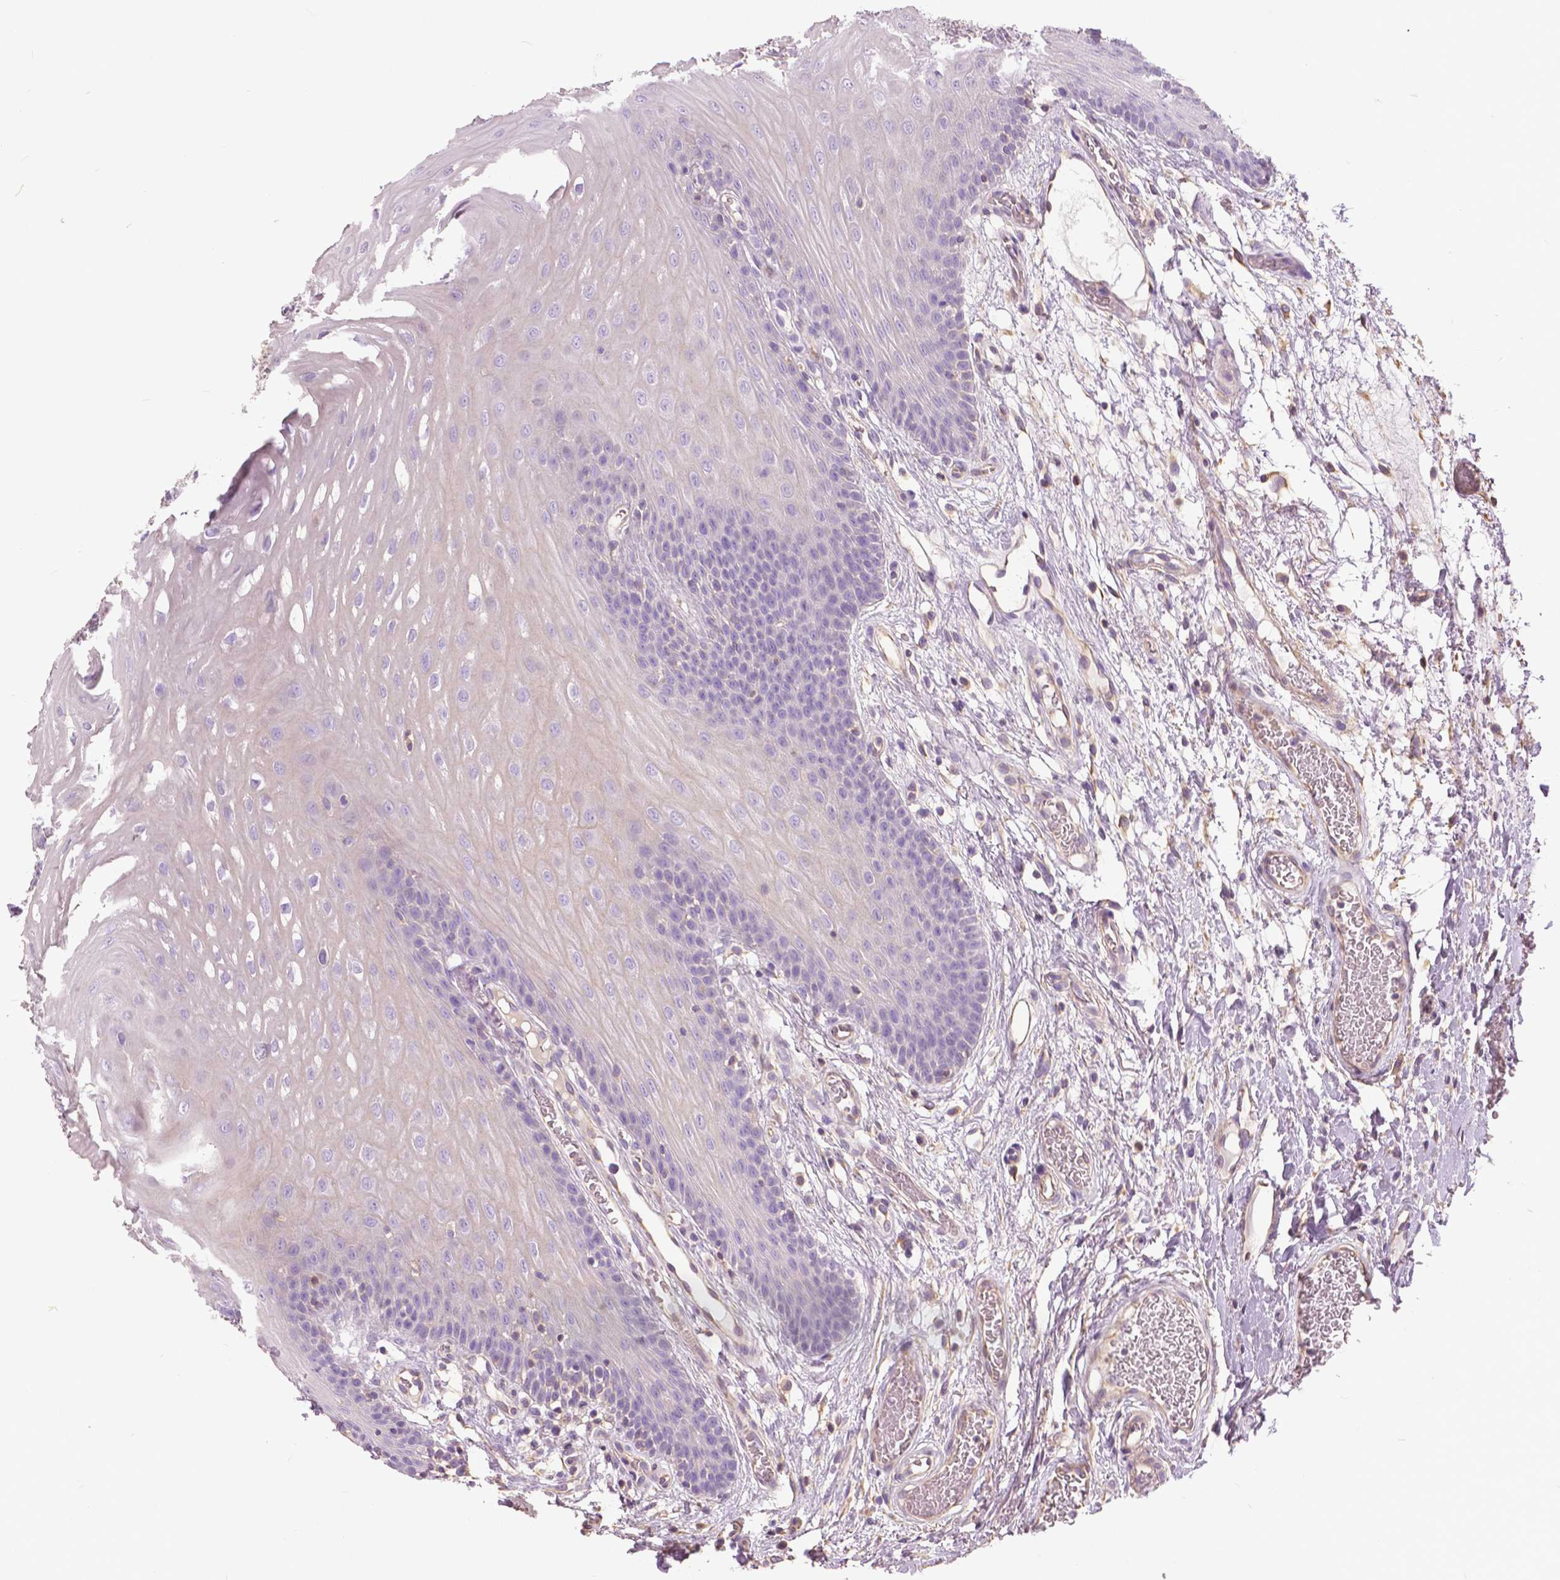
{"staining": {"intensity": "negative", "quantity": "none", "location": "none"}, "tissue": "oral mucosa", "cell_type": "Squamous epithelial cells", "image_type": "normal", "snomed": [{"axis": "morphology", "description": "Normal tissue, NOS"}, {"axis": "morphology", "description": "Squamous cell carcinoma, NOS"}, {"axis": "topography", "description": "Oral tissue"}, {"axis": "topography", "description": "Head-Neck"}], "caption": "The IHC micrograph has no significant positivity in squamous epithelial cells of oral mucosa. Nuclei are stained in blue.", "gene": "ANXA13", "patient": {"sex": "male", "age": 78}}